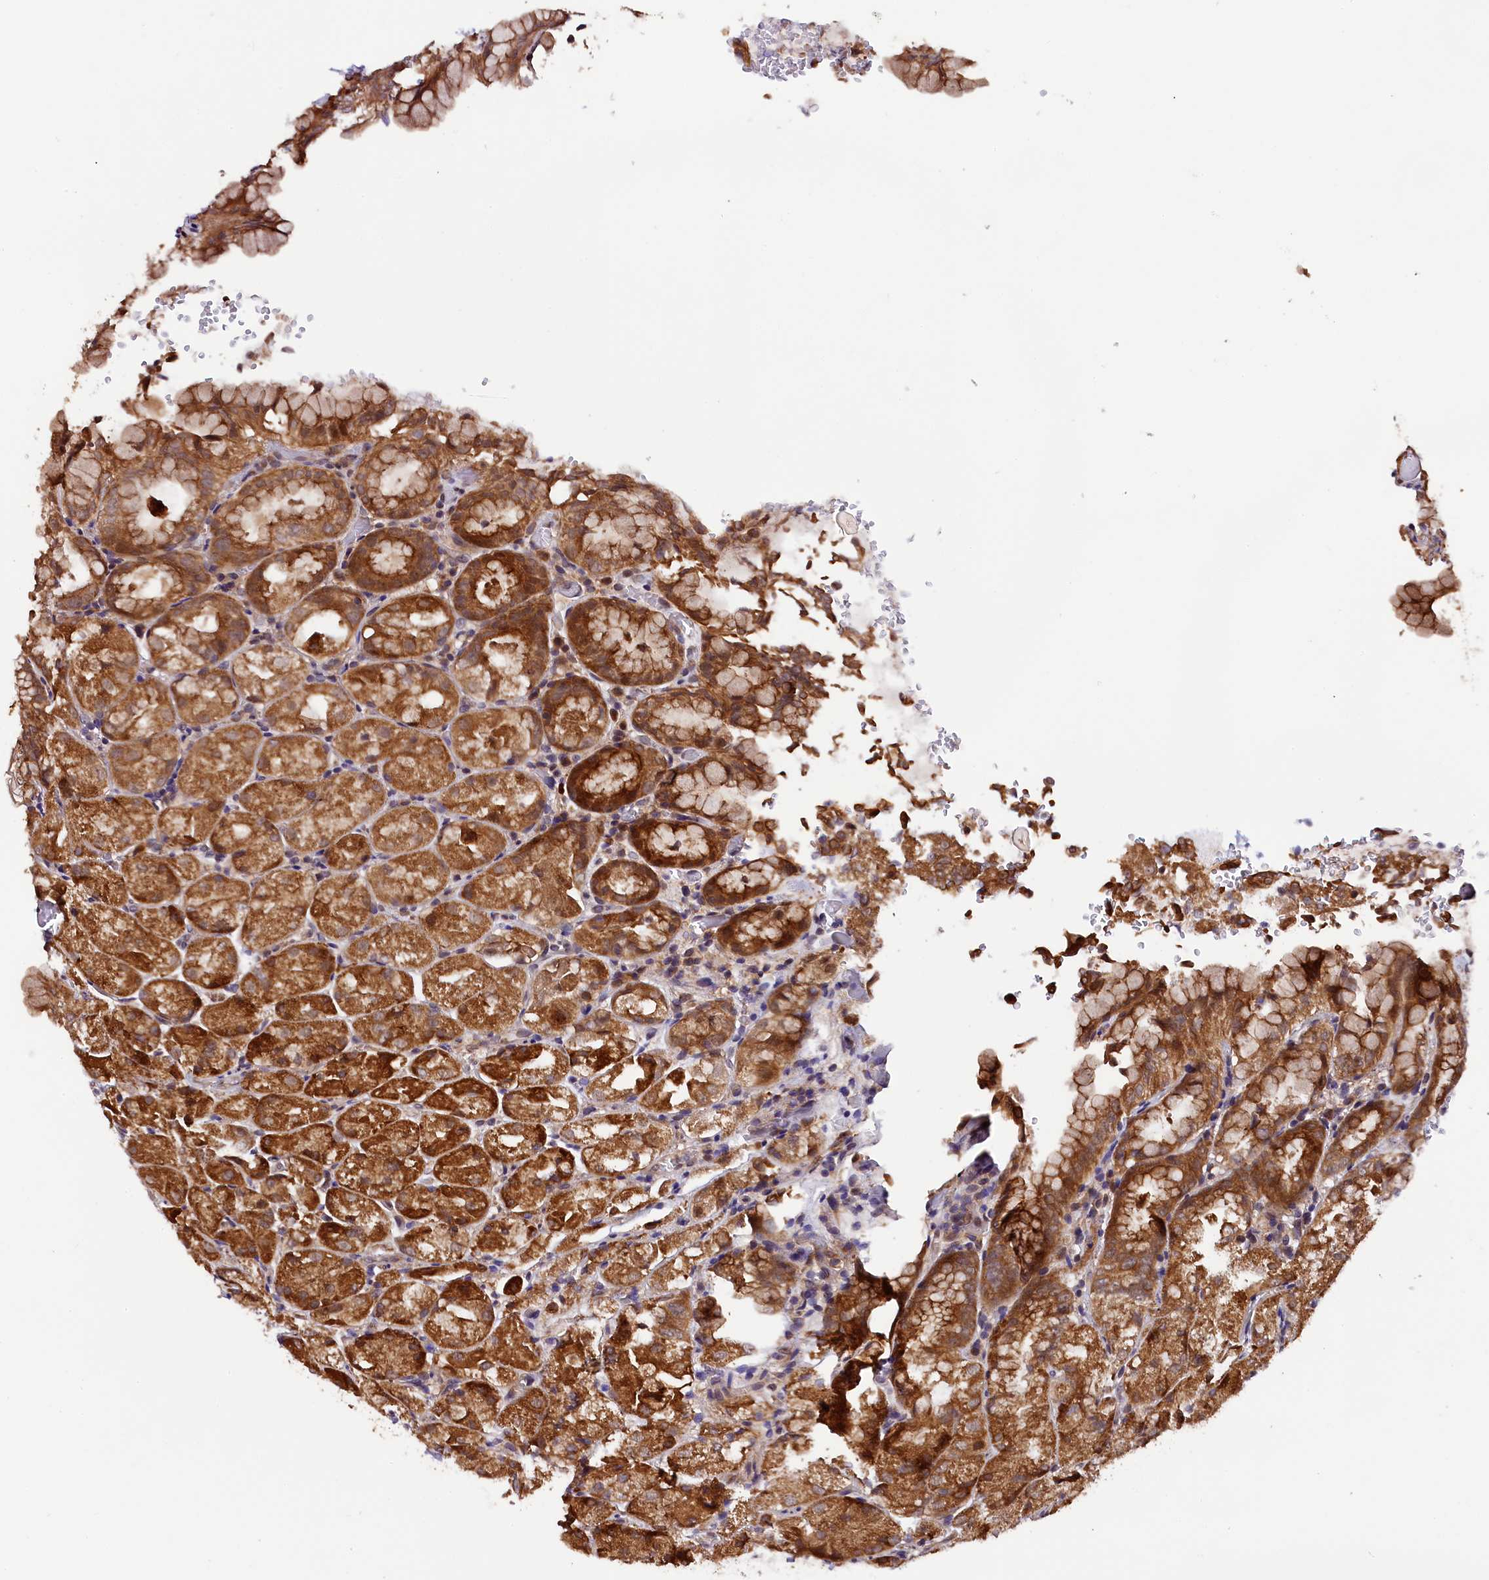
{"staining": {"intensity": "strong", "quantity": ">75%", "location": "cytoplasmic/membranous"}, "tissue": "stomach", "cell_type": "Glandular cells", "image_type": "normal", "snomed": [{"axis": "morphology", "description": "Normal tissue, NOS"}, {"axis": "topography", "description": "Stomach, upper"}, {"axis": "topography", "description": "Stomach, lower"}], "caption": "Immunohistochemistry (IHC) image of unremarkable stomach stained for a protein (brown), which demonstrates high levels of strong cytoplasmic/membranous expression in approximately >75% of glandular cells.", "gene": "DOHH", "patient": {"sex": "male", "age": 62}}